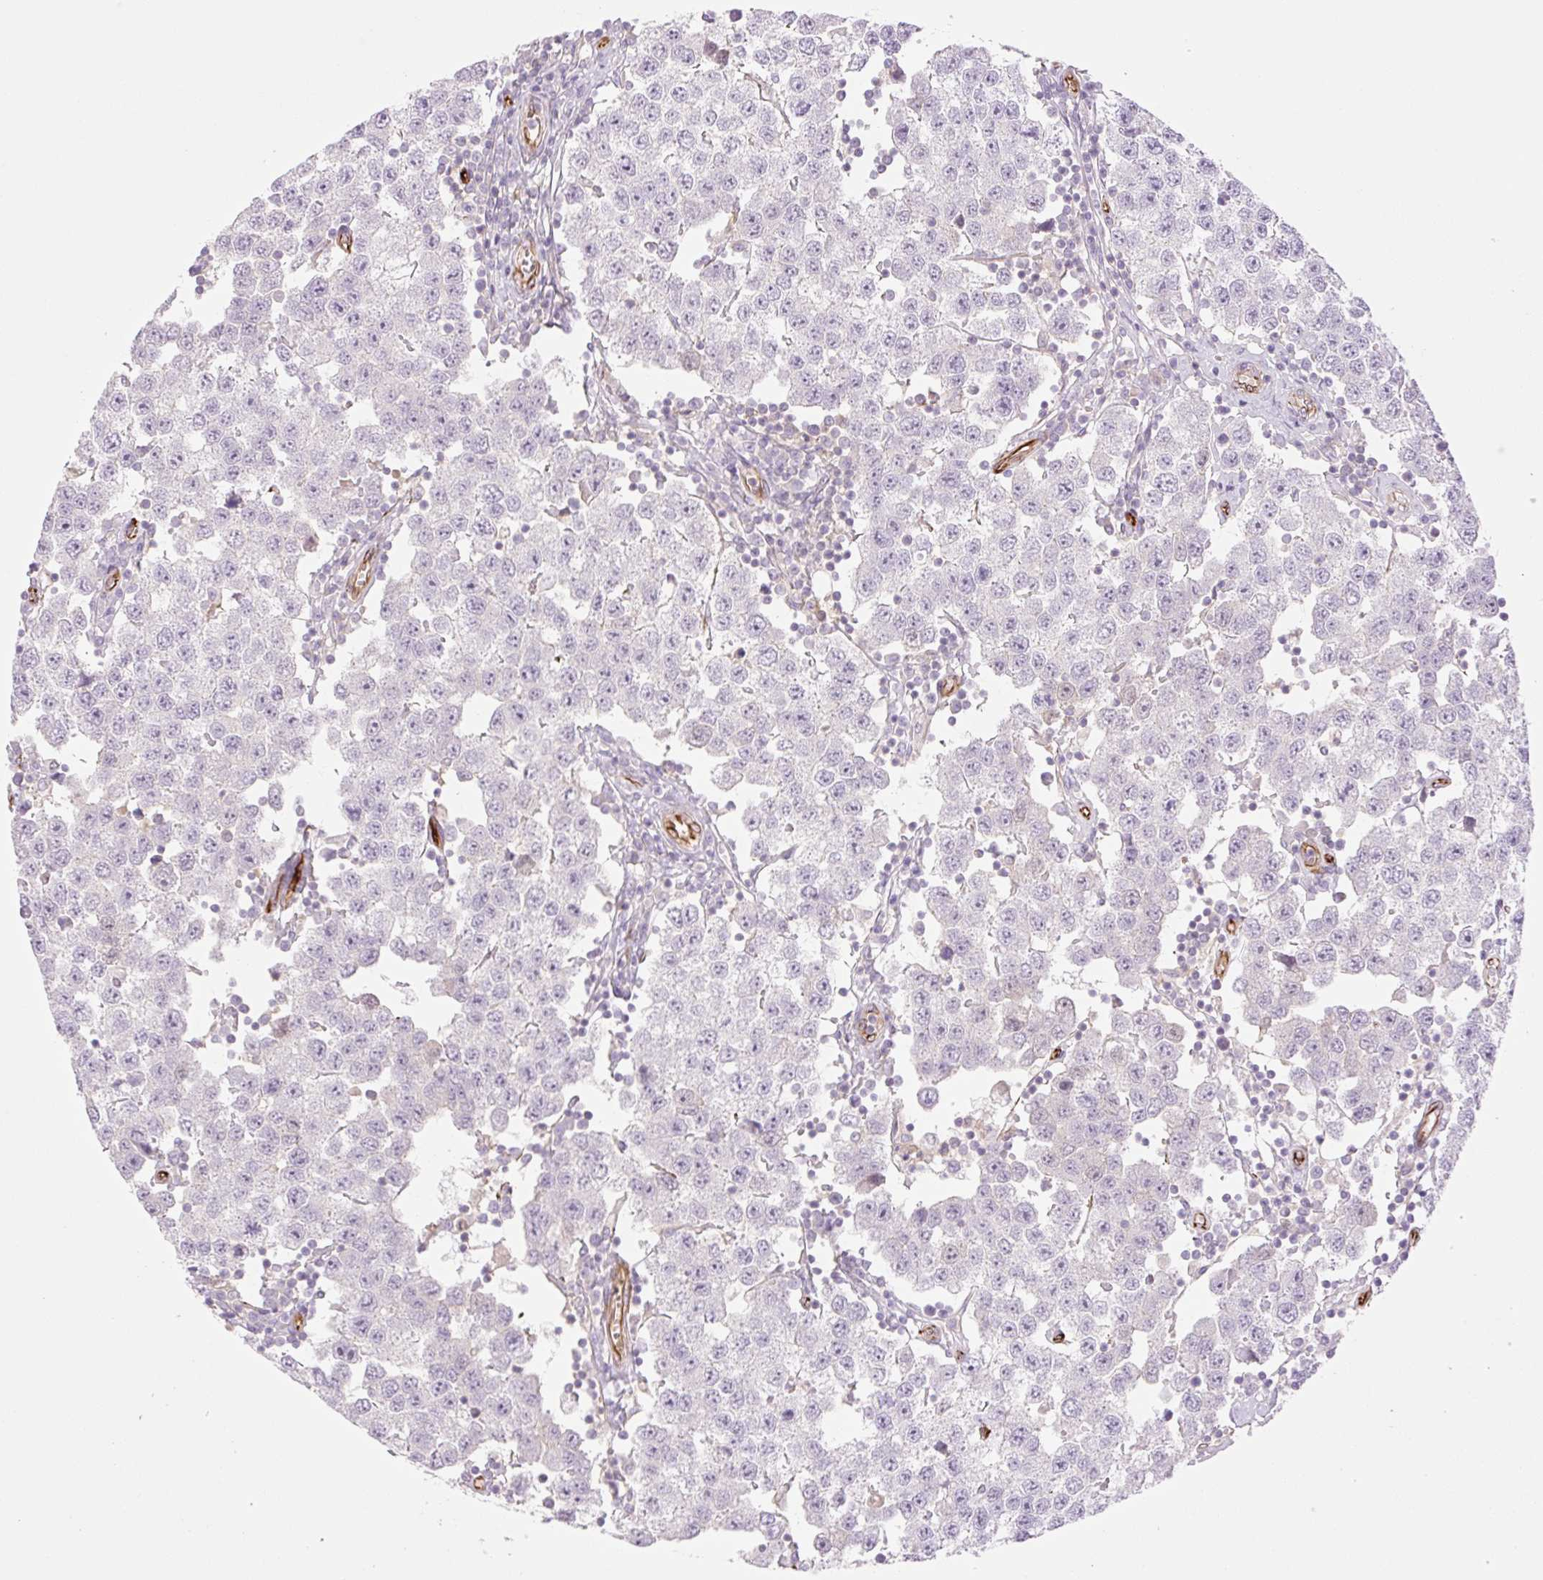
{"staining": {"intensity": "negative", "quantity": "none", "location": "none"}, "tissue": "testis cancer", "cell_type": "Tumor cells", "image_type": "cancer", "snomed": [{"axis": "morphology", "description": "Seminoma, NOS"}, {"axis": "topography", "description": "Testis"}], "caption": "Tumor cells are negative for brown protein staining in testis cancer.", "gene": "ZFYVE21", "patient": {"sex": "male", "age": 34}}